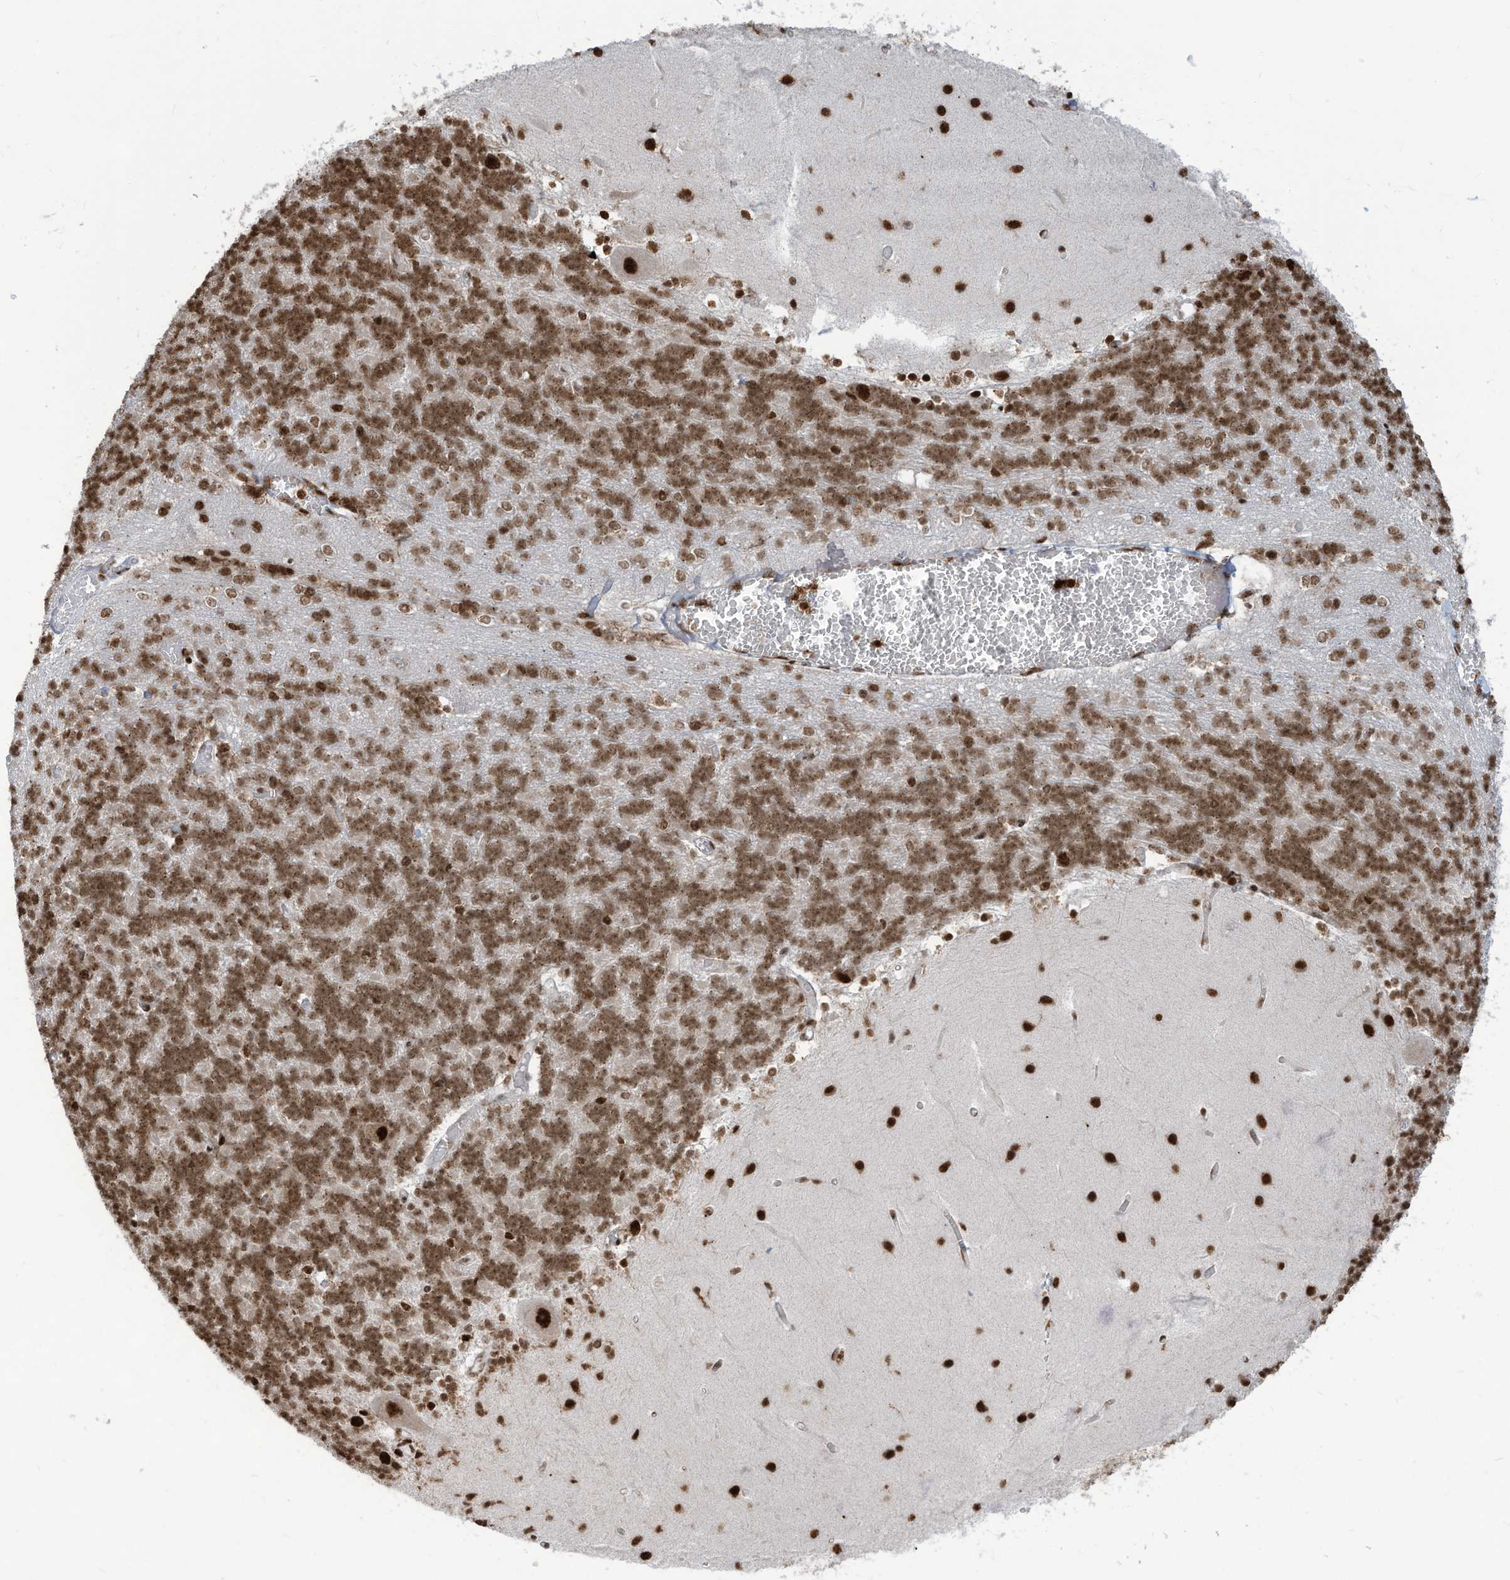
{"staining": {"intensity": "strong", "quantity": ">75%", "location": "nuclear"}, "tissue": "cerebellum", "cell_type": "Cells in granular layer", "image_type": "normal", "snomed": [{"axis": "morphology", "description": "Normal tissue, NOS"}, {"axis": "topography", "description": "Cerebellum"}], "caption": "Immunohistochemistry image of benign cerebellum: human cerebellum stained using immunohistochemistry exhibits high levels of strong protein expression localized specifically in the nuclear of cells in granular layer, appearing as a nuclear brown color.", "gene": "LBH", "patient": {"sex": "male", "age": 37}}